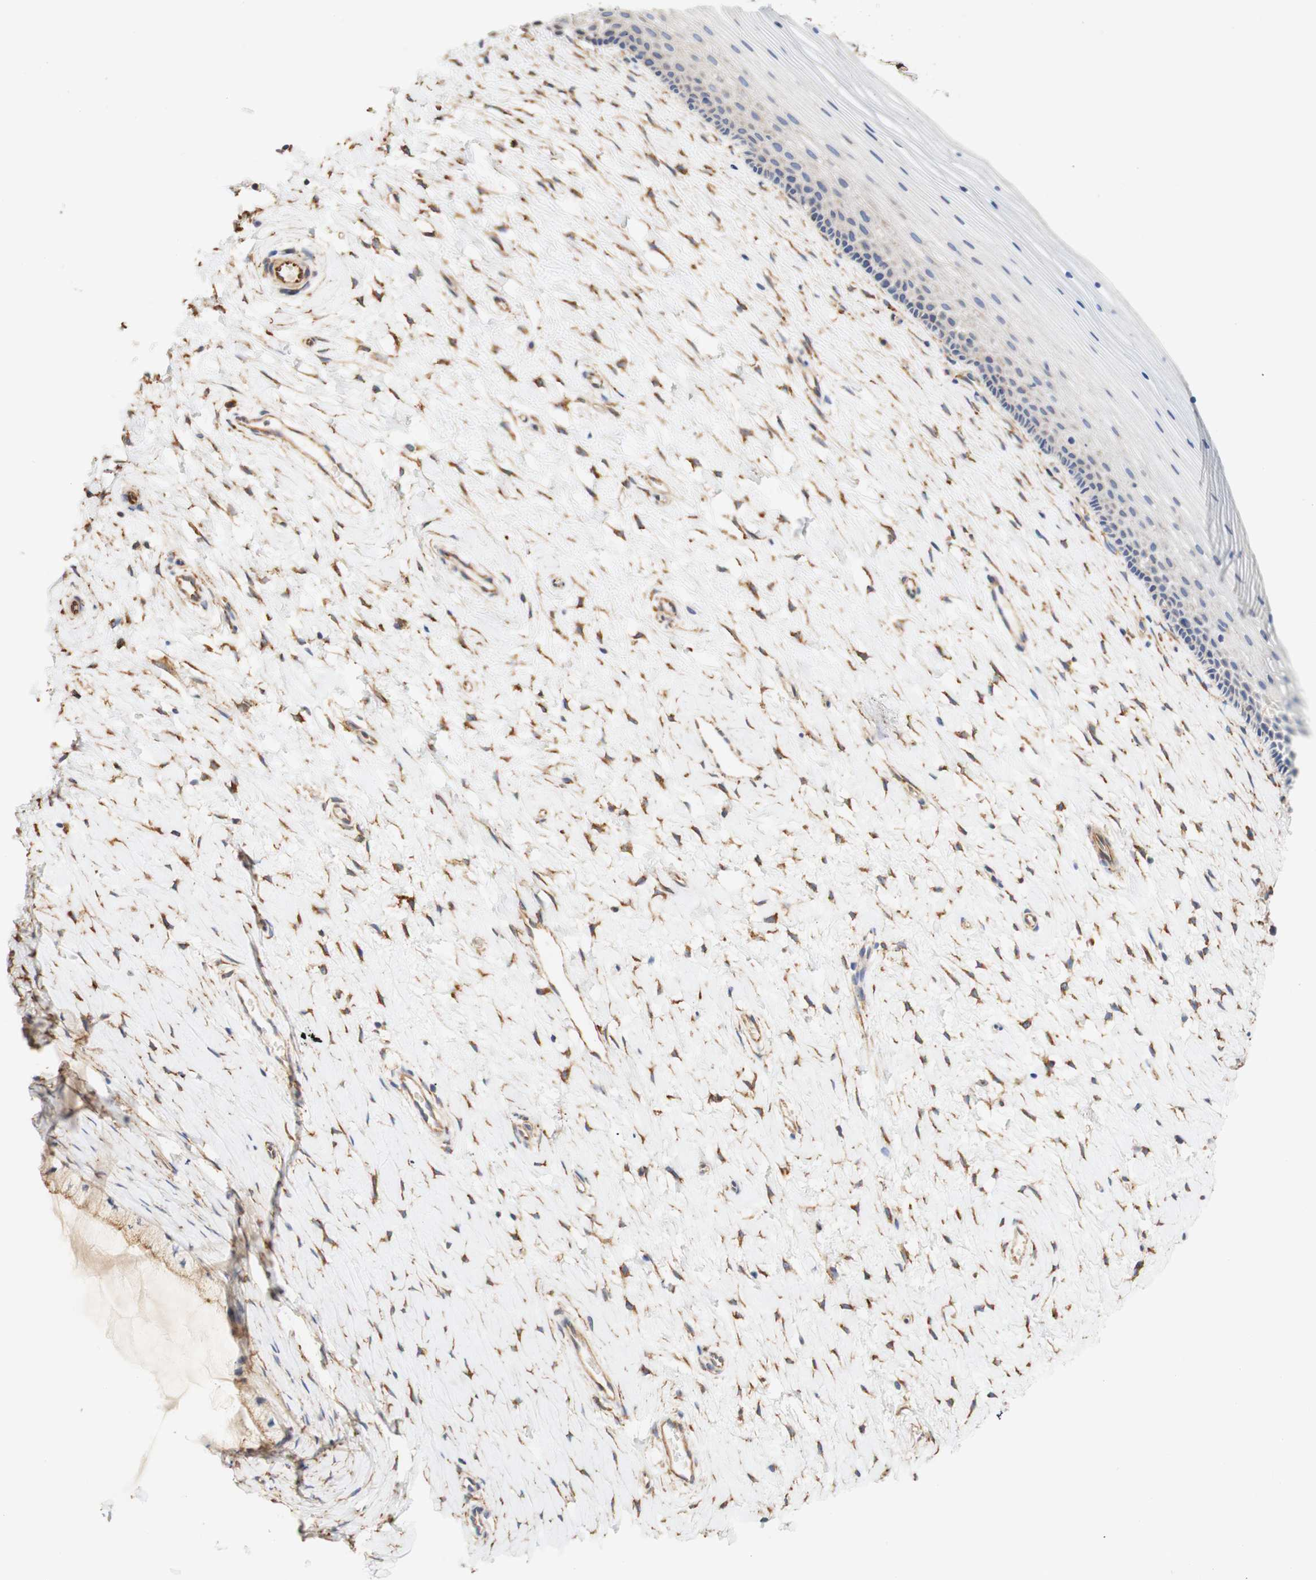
{"staining": {"intensity": "weak", "quantity": ">75%", "location": "cytoplasmic/membranous"}, "tissue": "cervix", "cell_type": "Glandular cells", "image_type": "normal", "snomed": [{"axis": "morphology", "description": "Normal tissue, NOS"}, {"axis": "topography", "description": "Cervix"}], "caption": "DAB (3,3'-diaminobenzidine) immunohistochemical staining of benign human cervix displays weak cytoplasmic/membranous protein staining in about >75% of glandular cells. (DAB IHC, brown staining for protein, blue staining for nuclei).", "gene": "EIF2AK4", "patient": {"sex": "female", "age": 39}}